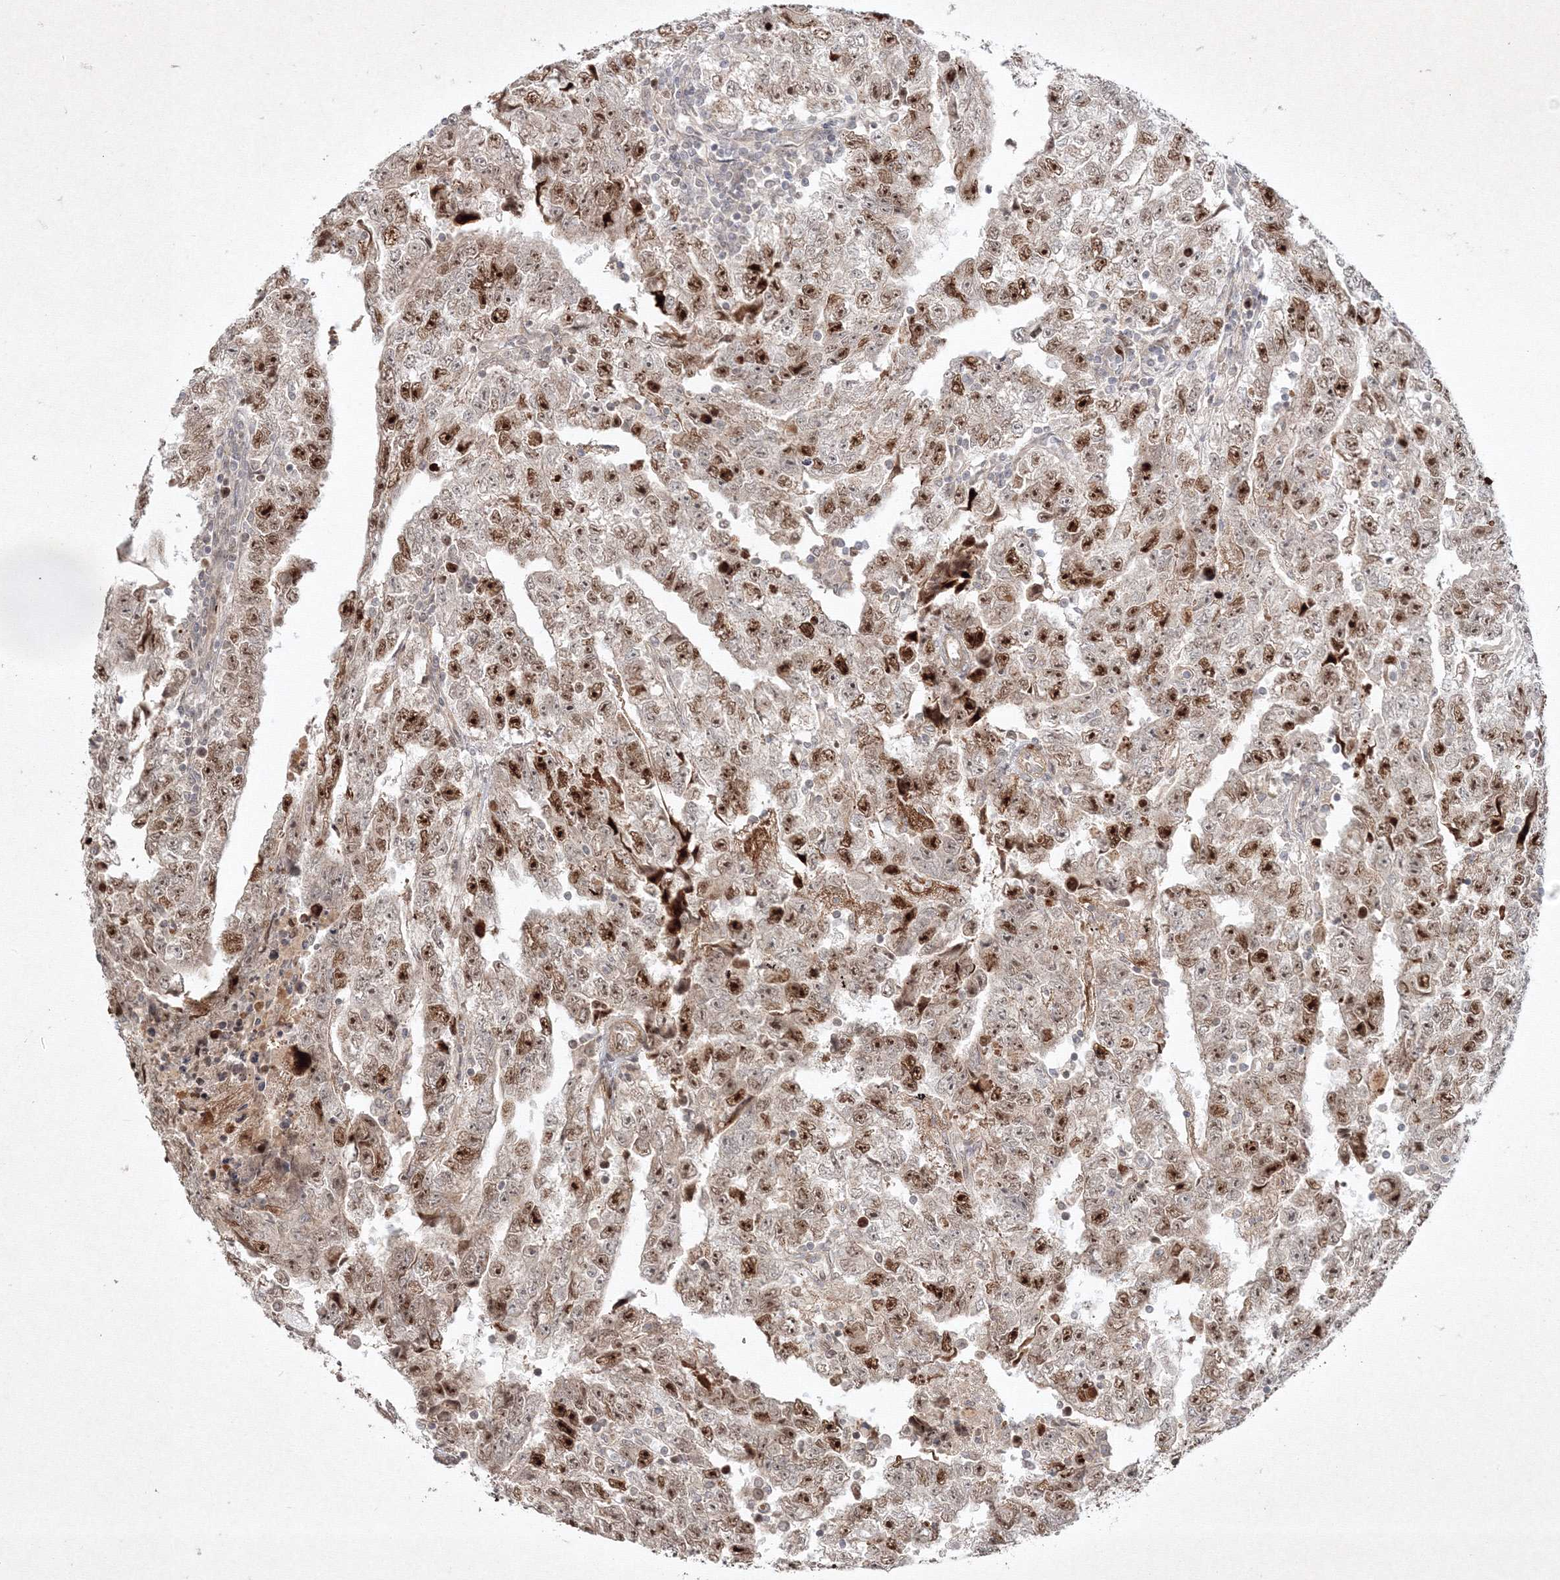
{"staining": {"intensity": "moderate", "quantity": ">75%", "location": "nuclear"}, "tissue": "testis cancer", "cell_type": "Tumor cells", "image_type": "cancer", "snomed": [{"axis": "morphology", "description": "Carcinoma, Embryonal, NOS"}, {"axis": "topography", "description": "Testis"}], "caption": "Immunohistochemistry micrograph of testis cancer stained for a protein (brown), which reveals medium levels of moderate nuclear expression in approximately >75% of tumor cells.", "gene": "KIF20A", "patient": {"sex": "male", "age": 25}}